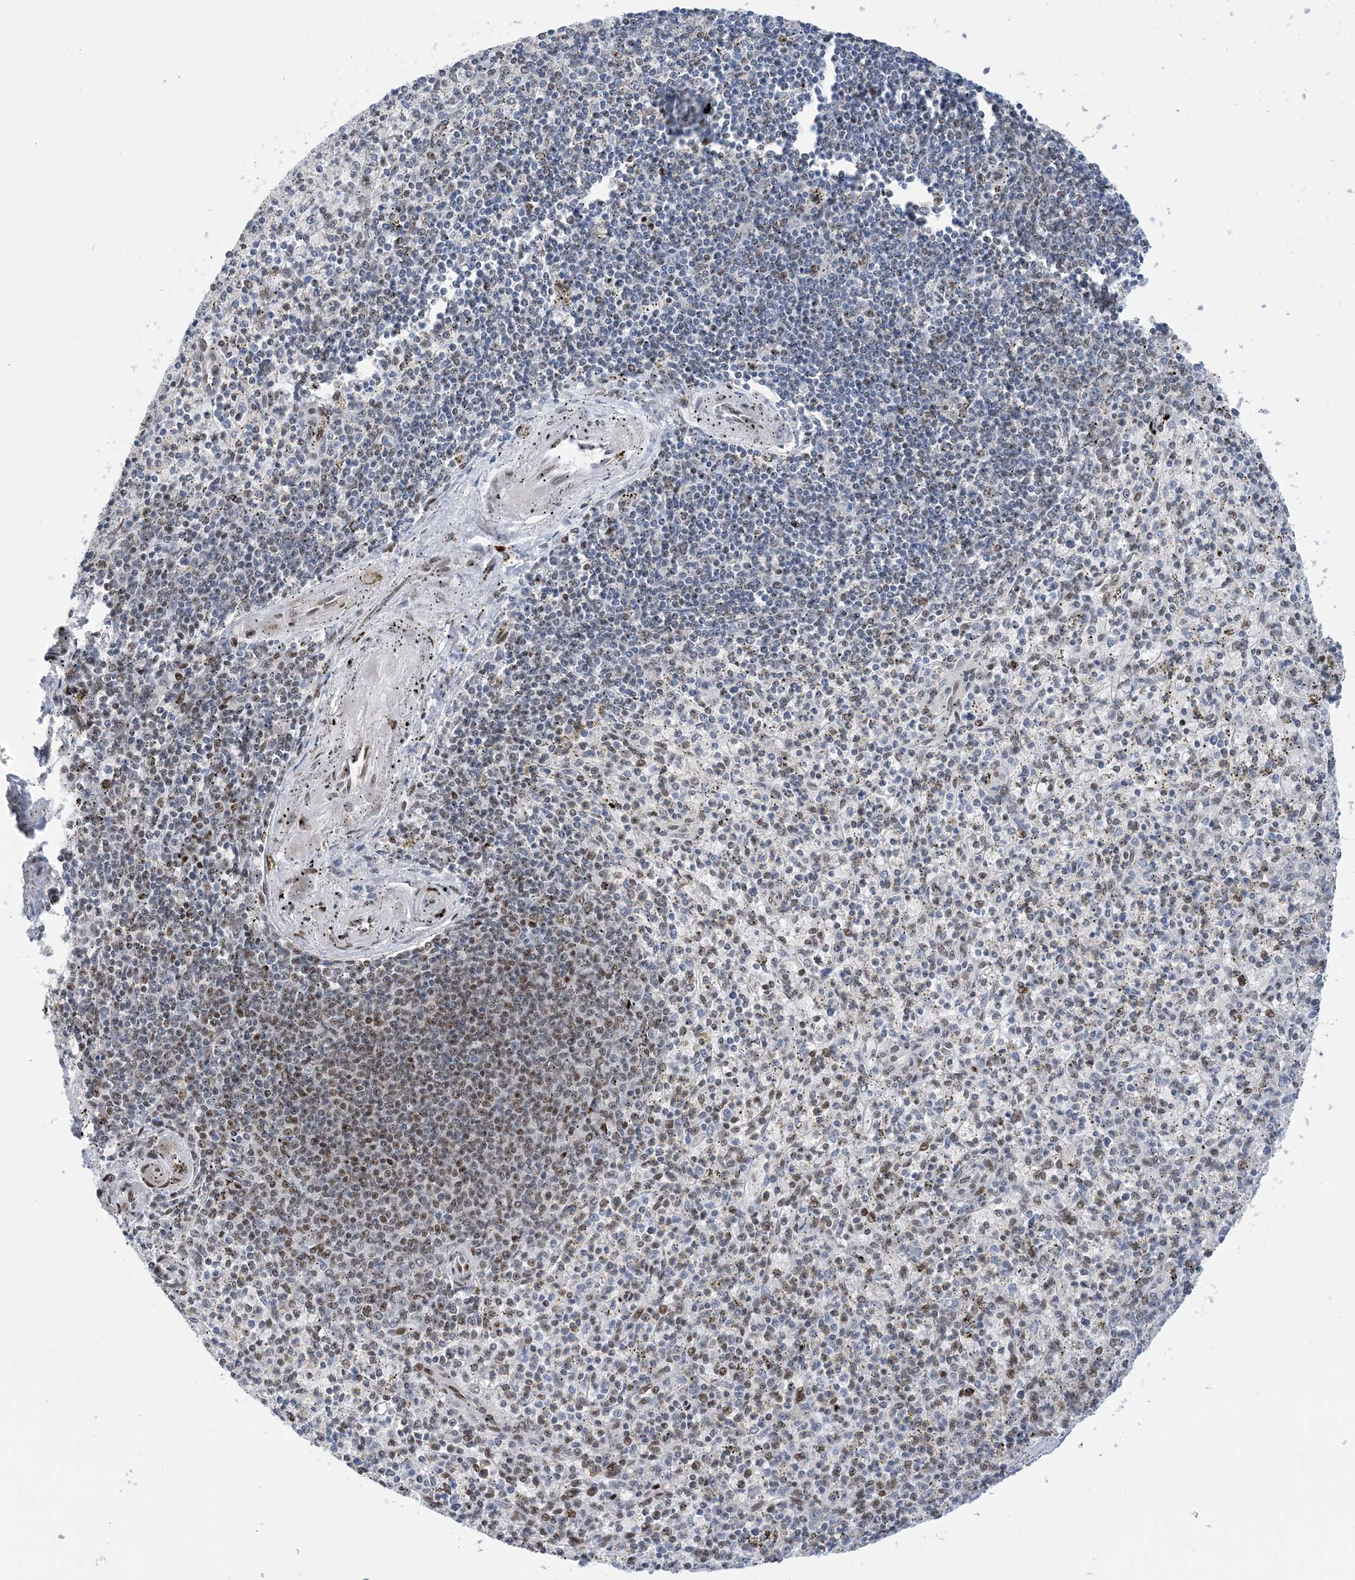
{"staining": {"intensity": "moderate", "quantity": "25%-75%", "location": "nuclear"}, "tissue": "spleen", "cell_type": "Cells in red pulp", "image_type": "normal", "snomed": [{"axis": "morphology", "description": "Normal tissue, NOS"}, {"axis": "topography", "description": "Spleen"}], "caption": "Immunohistochemical staining of normal human spleen exhibits 25%-75% levels of moderate nuclear protein positivity in approximately 25%-75% of cells in red pulp.", "gene": "TSPYL1", "patient": {"sex": "male", "age": 72}}